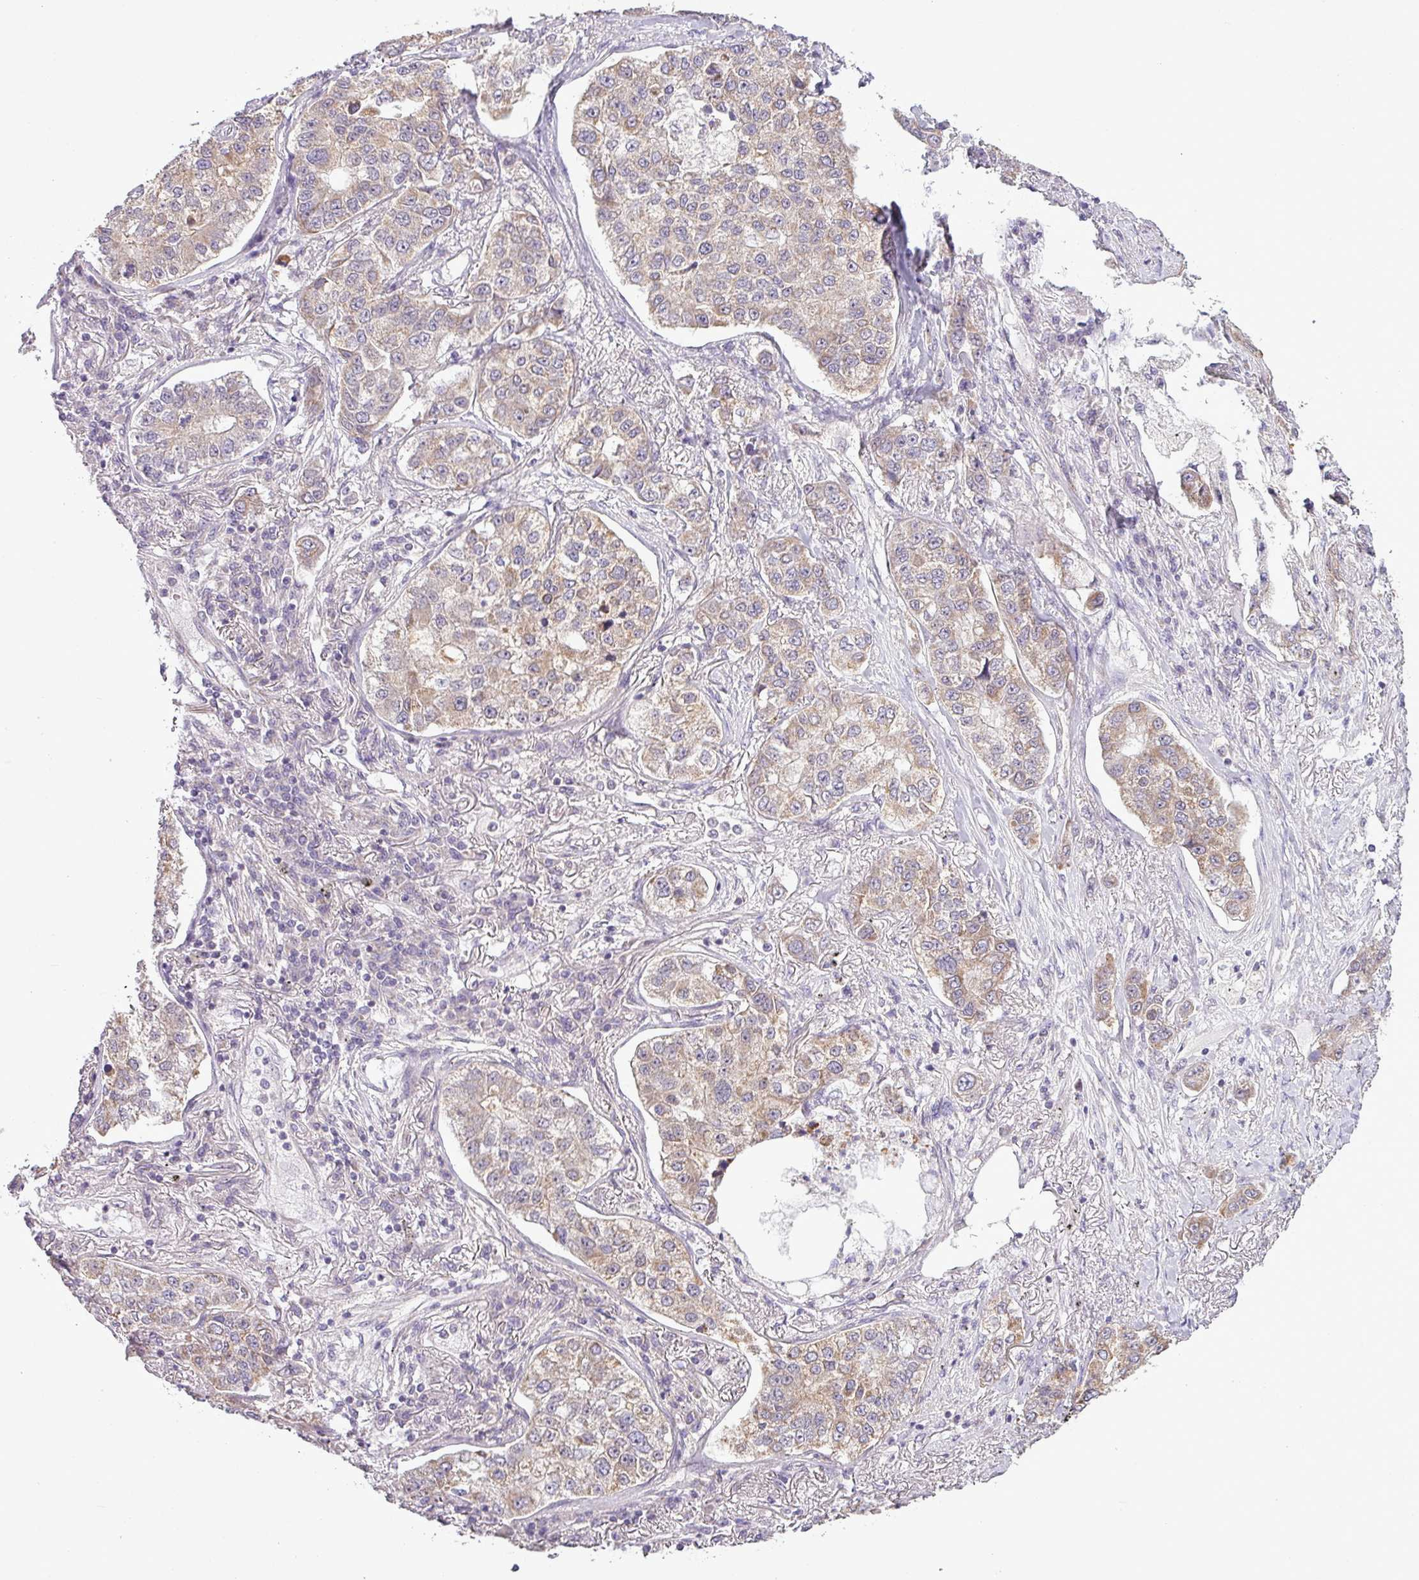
{"staining": {"intensity": "weak", "quantity": ">75%", "location": "cytoplasmic/membranous"}, "tissue": "lung cancer", "cell_type": "Tumor cells", "image_type": "cancer", "snomed": [{"axis": "morphology", "description": "Adenocarcinoma, NOS"}, {"axis": "topography", "description": "Lung"}], "caption": "Lung cancer (adenocarcinoma) was stained to show a protein in brown. There is low levels of weak cytoplasmic/membranous positivity in approximately >75% of tumor cells.", "gene": "ZNF217", "patient": {"sex": "male", "age": 49}}